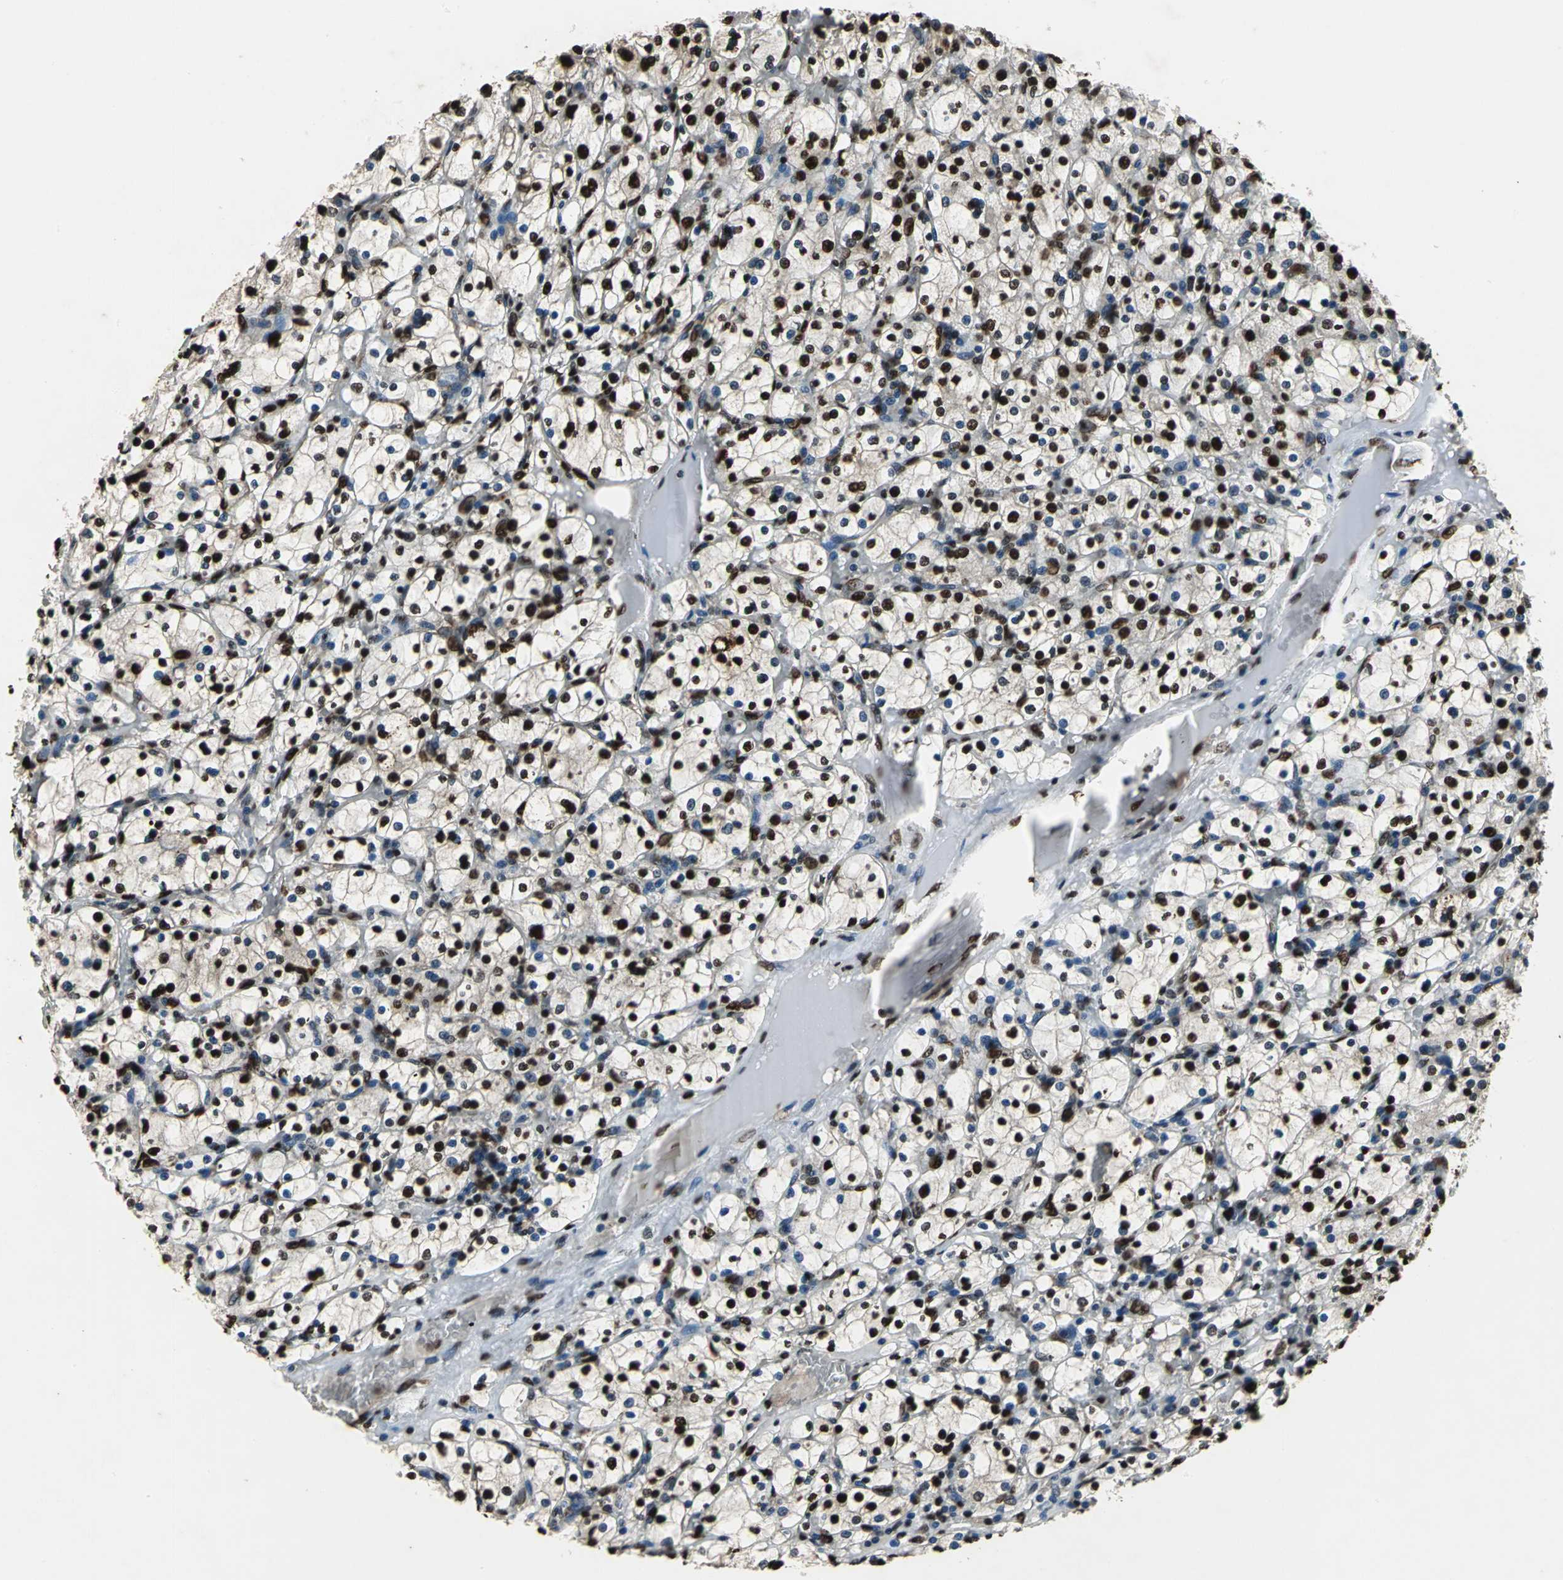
{"staining": {"intensity": "strong", "quantity": ">75%", "location": "nuclear"}, "tissue": "renal cancer", "cell_type": "Tumor cells", "image_type": "cancer", "snomed": [{"axis": "morphology", "description": "Adenocarcinoma, NOS"}, {"axis": "topography", "description": "Kidney"}], "caption": "Tumor cells show high levels of strong nuclear staining in about >75% of cells in renal adenocarcinoma.", "gene": "ANP32A", "patient": {"sex": "female", "age": 83}}